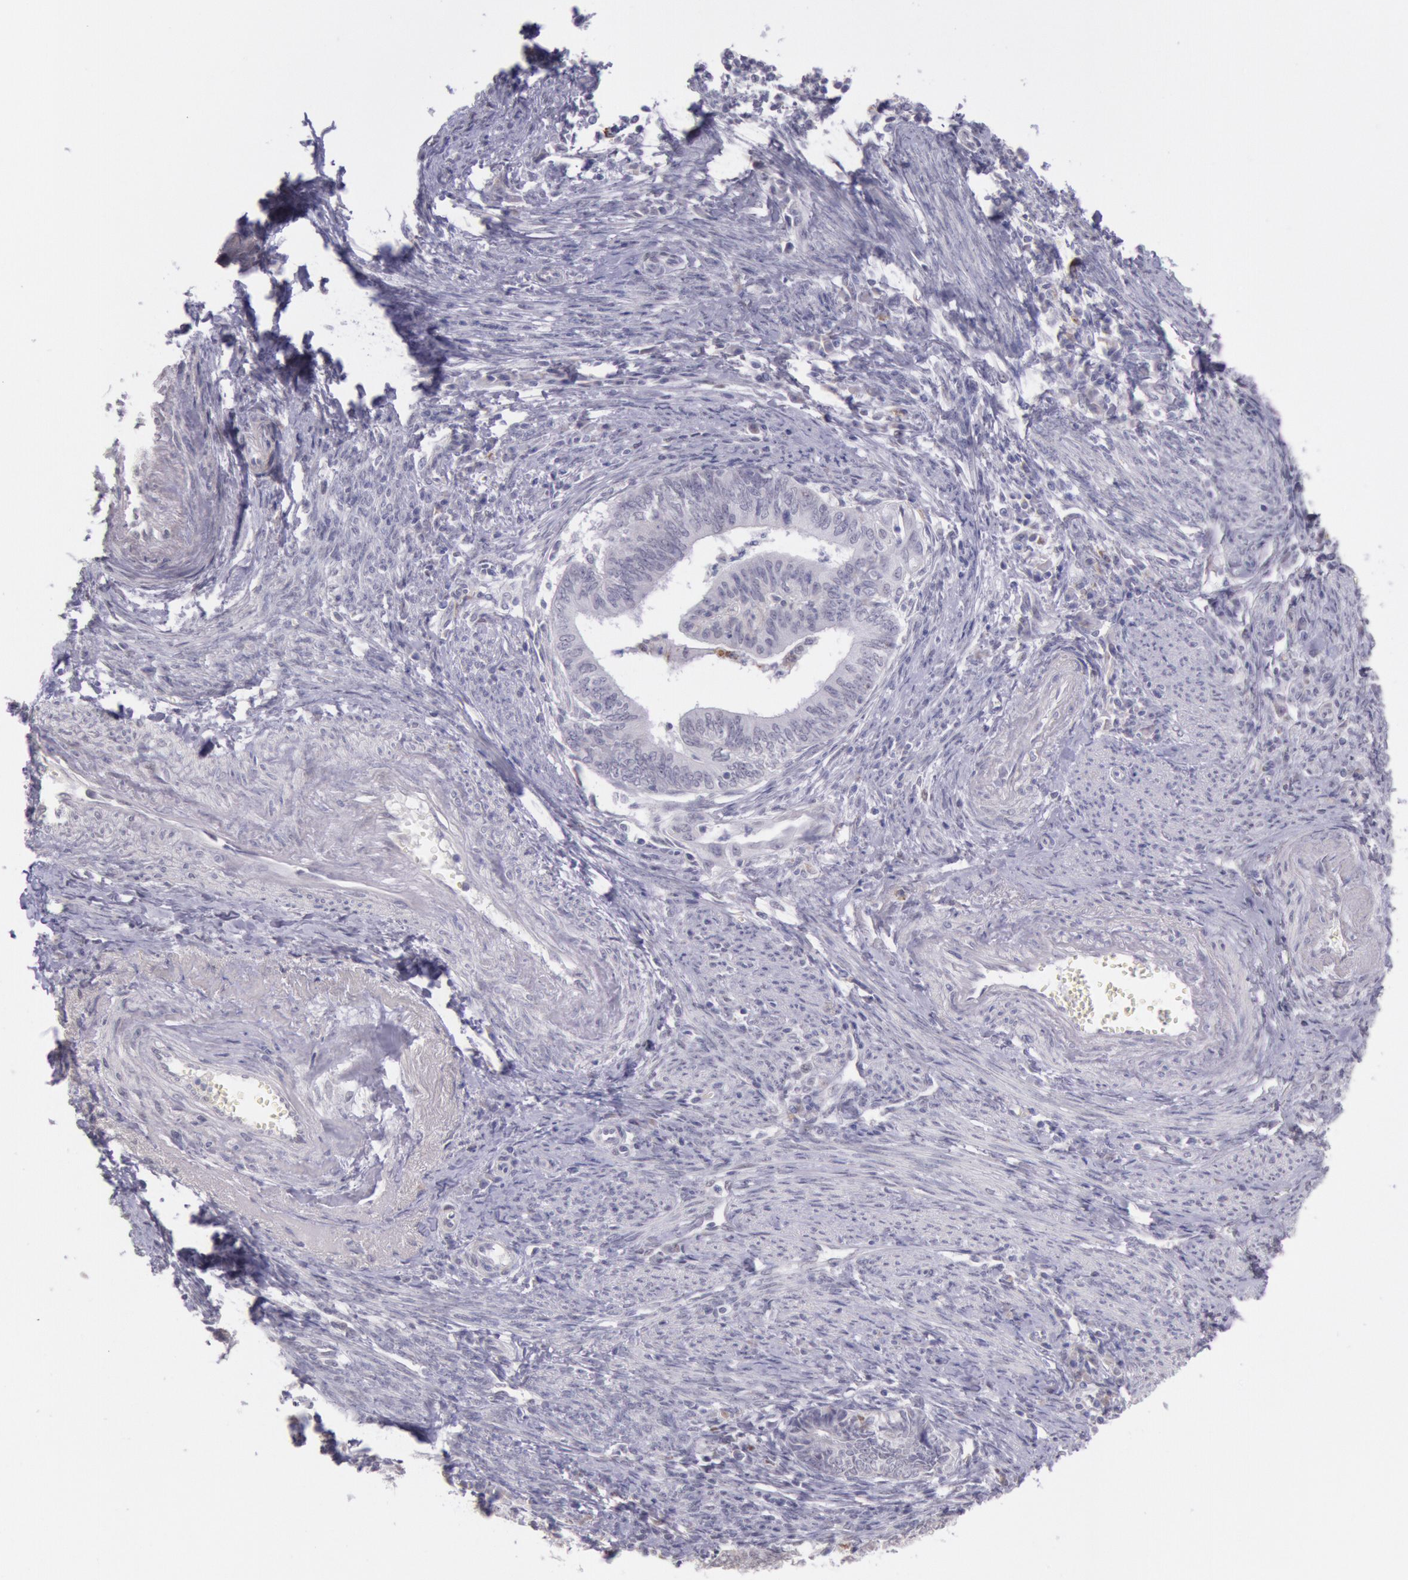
{"staining": {"intensity": "negative", "quantity": "none", "location": "none"}, "tissue": "endometrial cancer", "cell_type": "Tumor cells", "image_type": "cancer", "snomed": [{"axis": "morphology", "description": "Adenocarcinoma, NOS"}, {"axis": "topography", "description": "Endometrium"}], "caption": "DAB immunohistochemical staining of human endometrial cancer demonstrates no significant staining in tumor cells.", "gene": "FRMD6", "patient": {"sex": "female", "age": 66}}